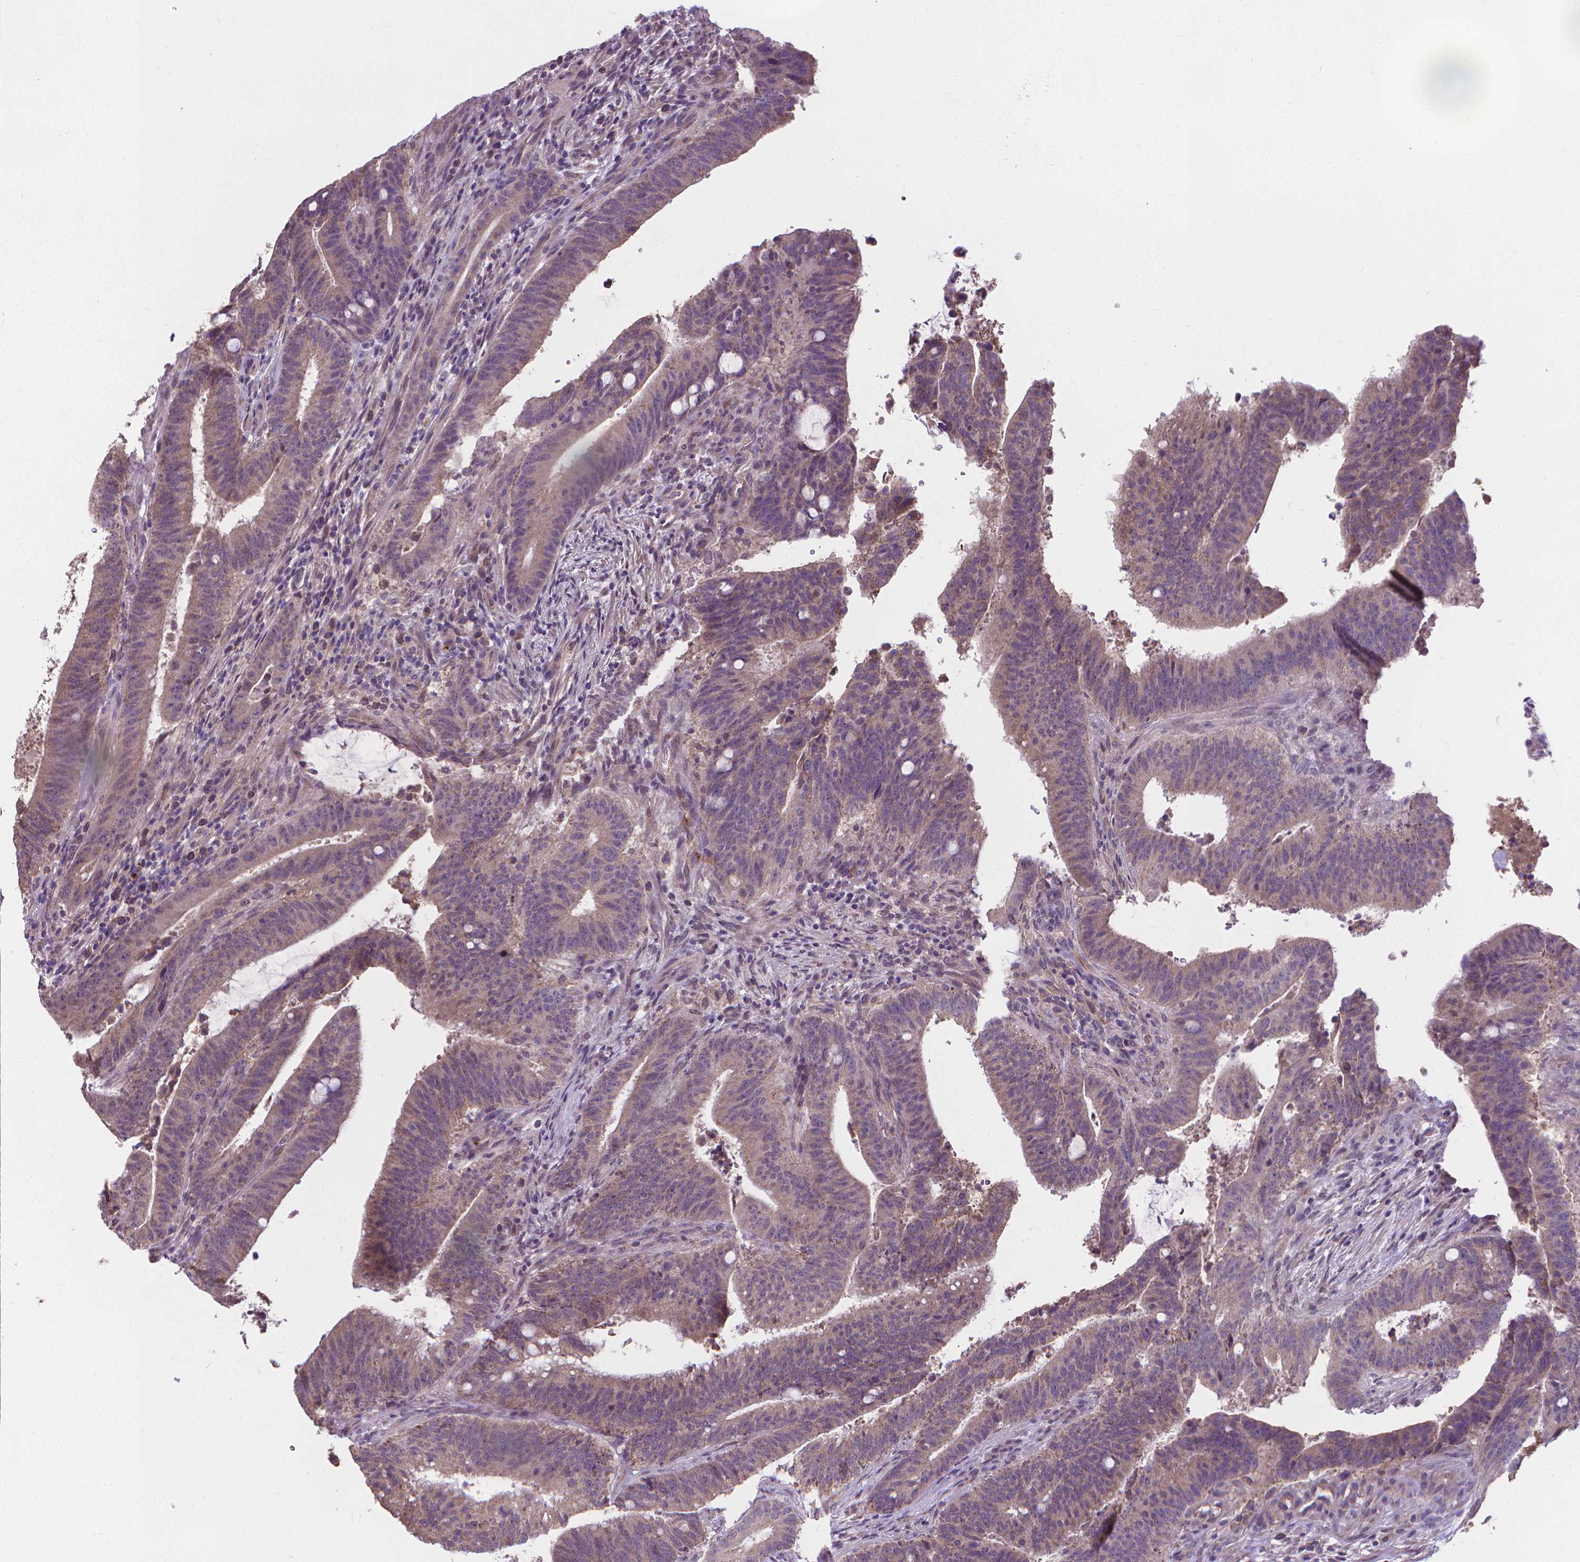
{"staining": {"intensity": "weak", "quantity": "<25%", "location": "cytoplasmic/membranous"}, "tissue": "colorectal cancer", "cell_type": "Tumor cells", "image_type": "cancer", "snomed": [{"axis": "morphology", "description": "Adenocarcinoma, NOS"}, {"axis": "topography", "description": "Colon"}], "caption": "Colorectal cancer was stained to show a protein in brown. There is no significant expression in tumor cells.", "gene": "GPR63", "patient": {"sex": "female", "age": 43}}